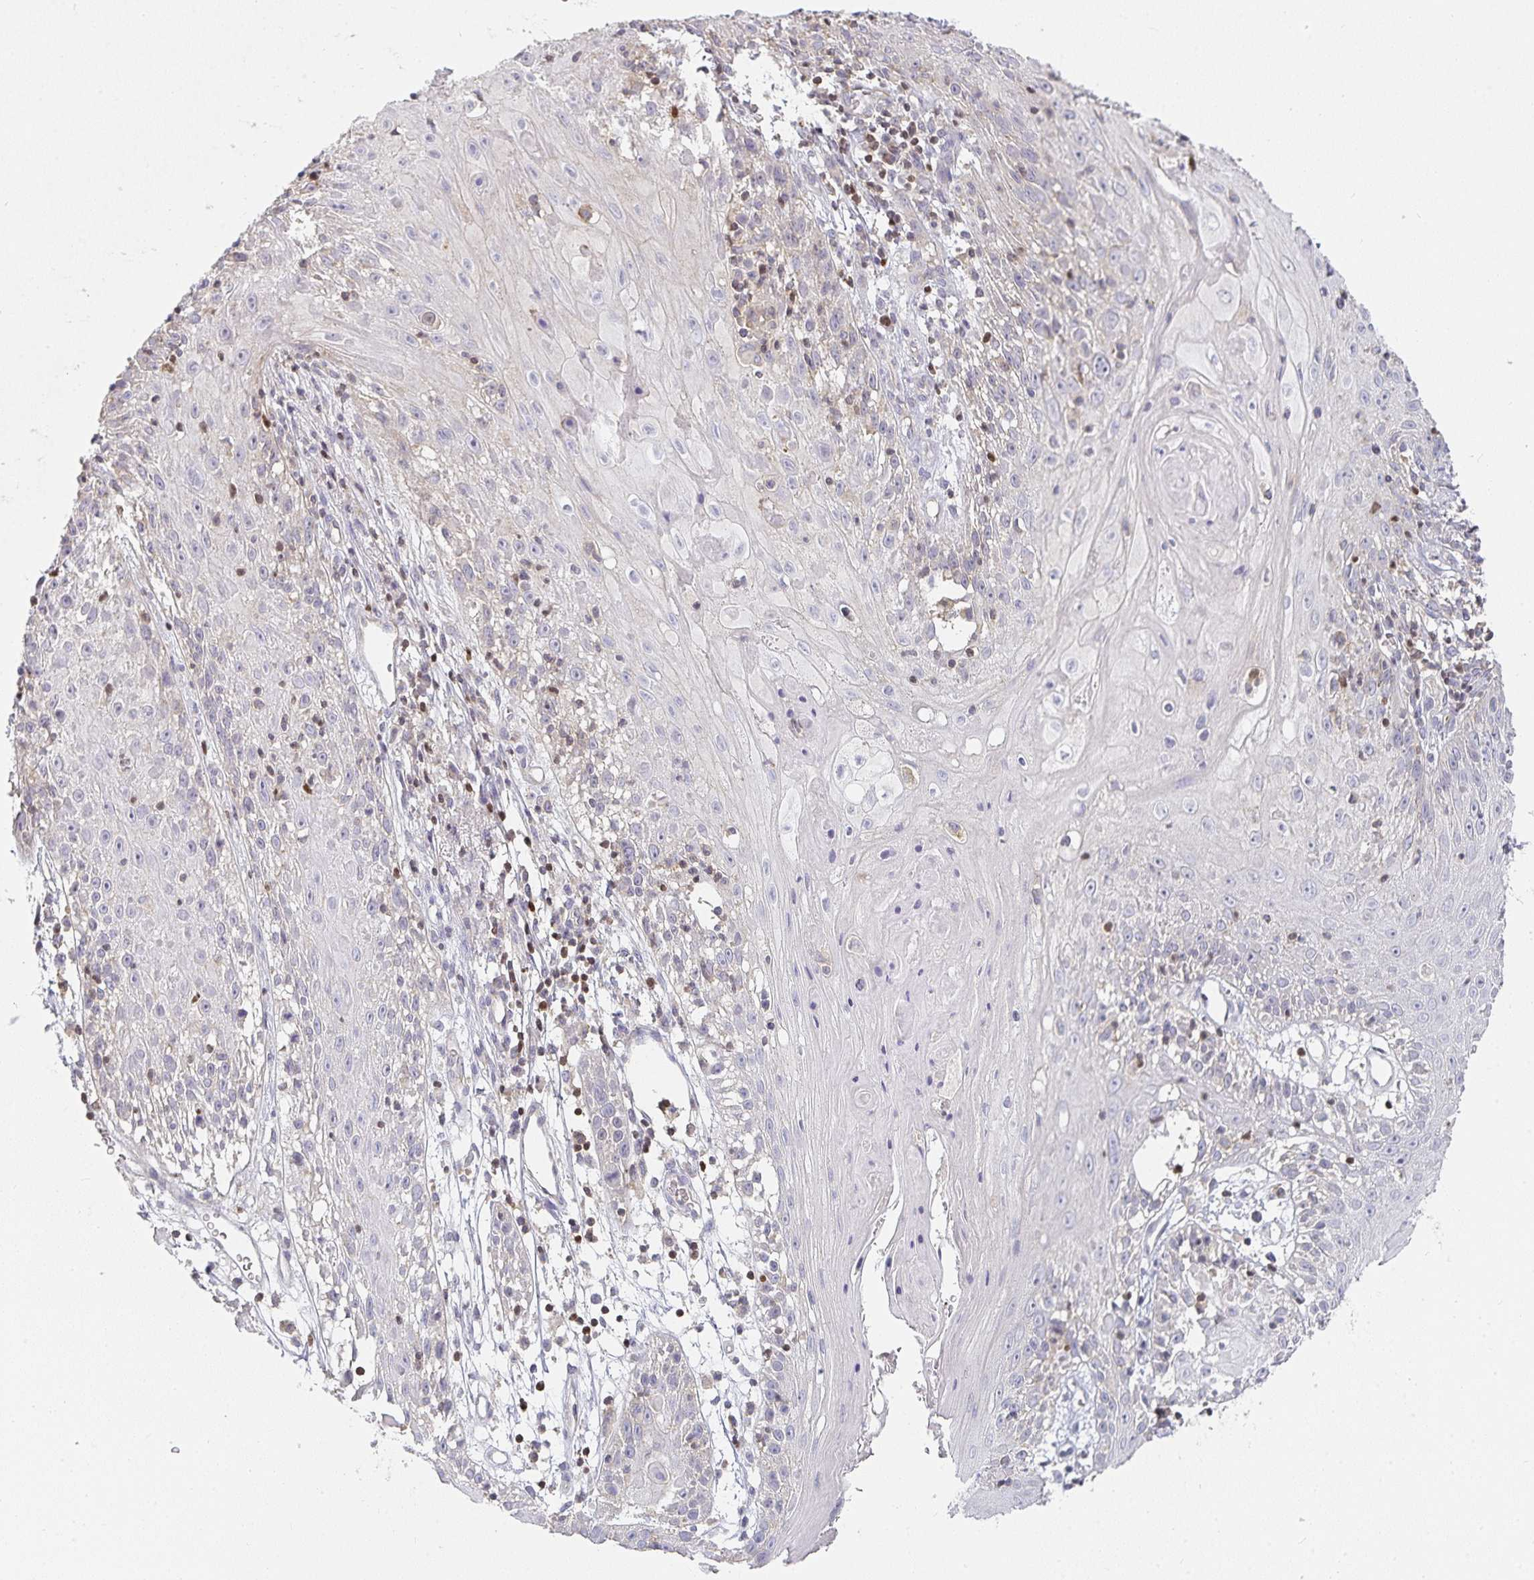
{"staining": {"intensity": "negative", "quantity": "none", "location": "none"}, "tissue": "skin cancer", "cell_type": "Tumor cells", "image_type": "cancer", "snomed": [{"axis": "morphology", "description": "Squamous cell carcinoma, NOS"}, {"axis": "topography", "description": "Skin"}, {"axis": "topography", "description": "Vulva"}], "caption": "Immunohistochemistry histopathology image of human skin cancer (squamous cell carcinoma) stained for a protein (brown), which demonstrates no positivity in tumor cells. Nuclei are stained in blue.", "gene": "GATA3", "patient": {"sex": "female", "age": 76}}